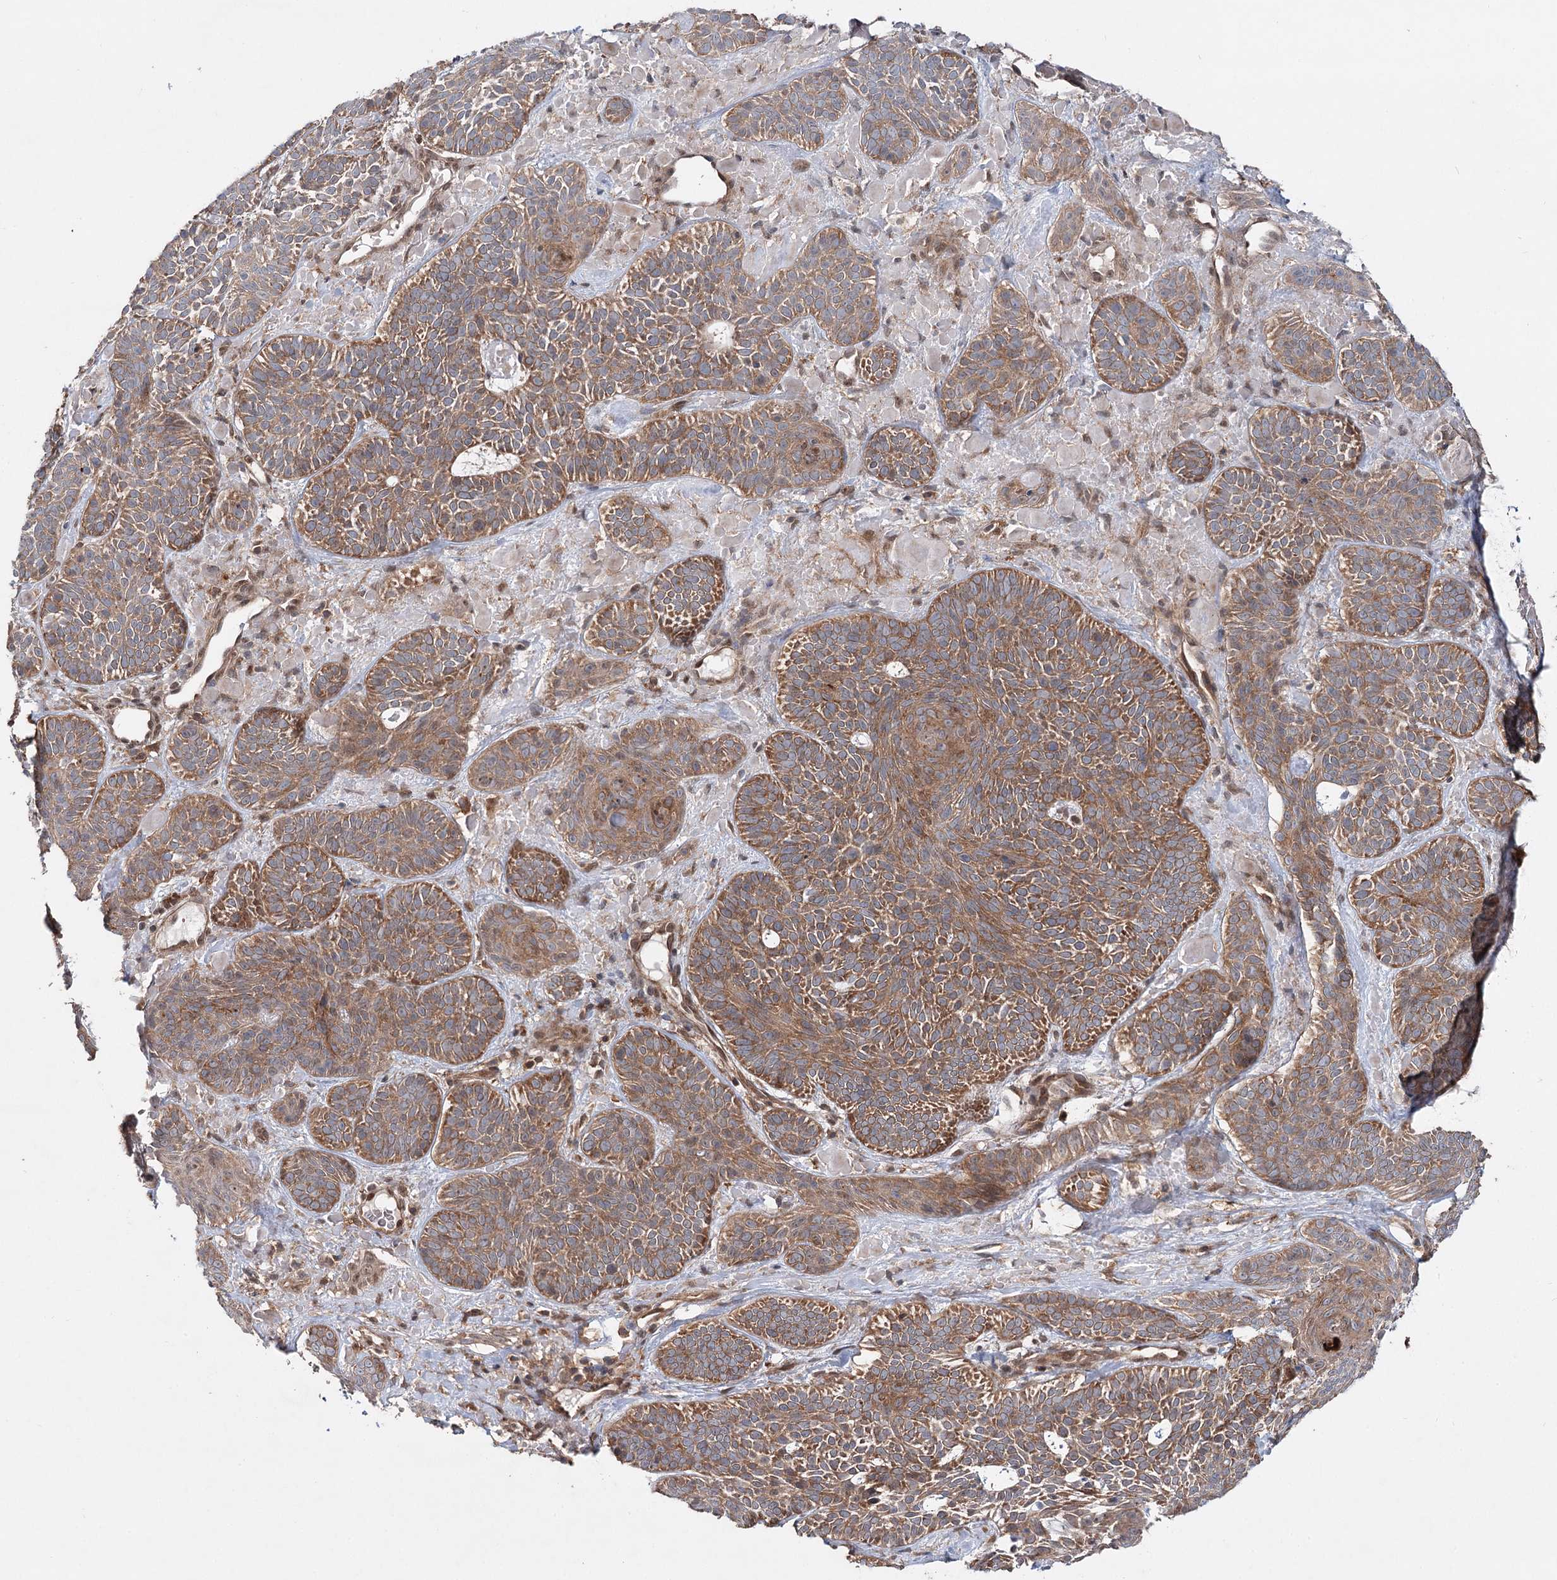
{"staining": {"intensity": "moderate", "quantity": ">75%", "location": "cytoplasmic/membranous"}, "tissue": "skin cancer", "cell_type": "Tumor cells", "image_type": "cancer", "snomed": [{"axis": "morphology", "description": "Basal cell carcinoma"}, {"axis": "topography", "description": "Skin"}], "caption": "Human skin cancer (basal cell carcinoma) stained for a protein (brown) displays moderate cytoplasmic/membranous positive positivity in about >75% of tumor cells.", "gene": "C12orf4", "patient": {"sex": "male", "age": 85}}